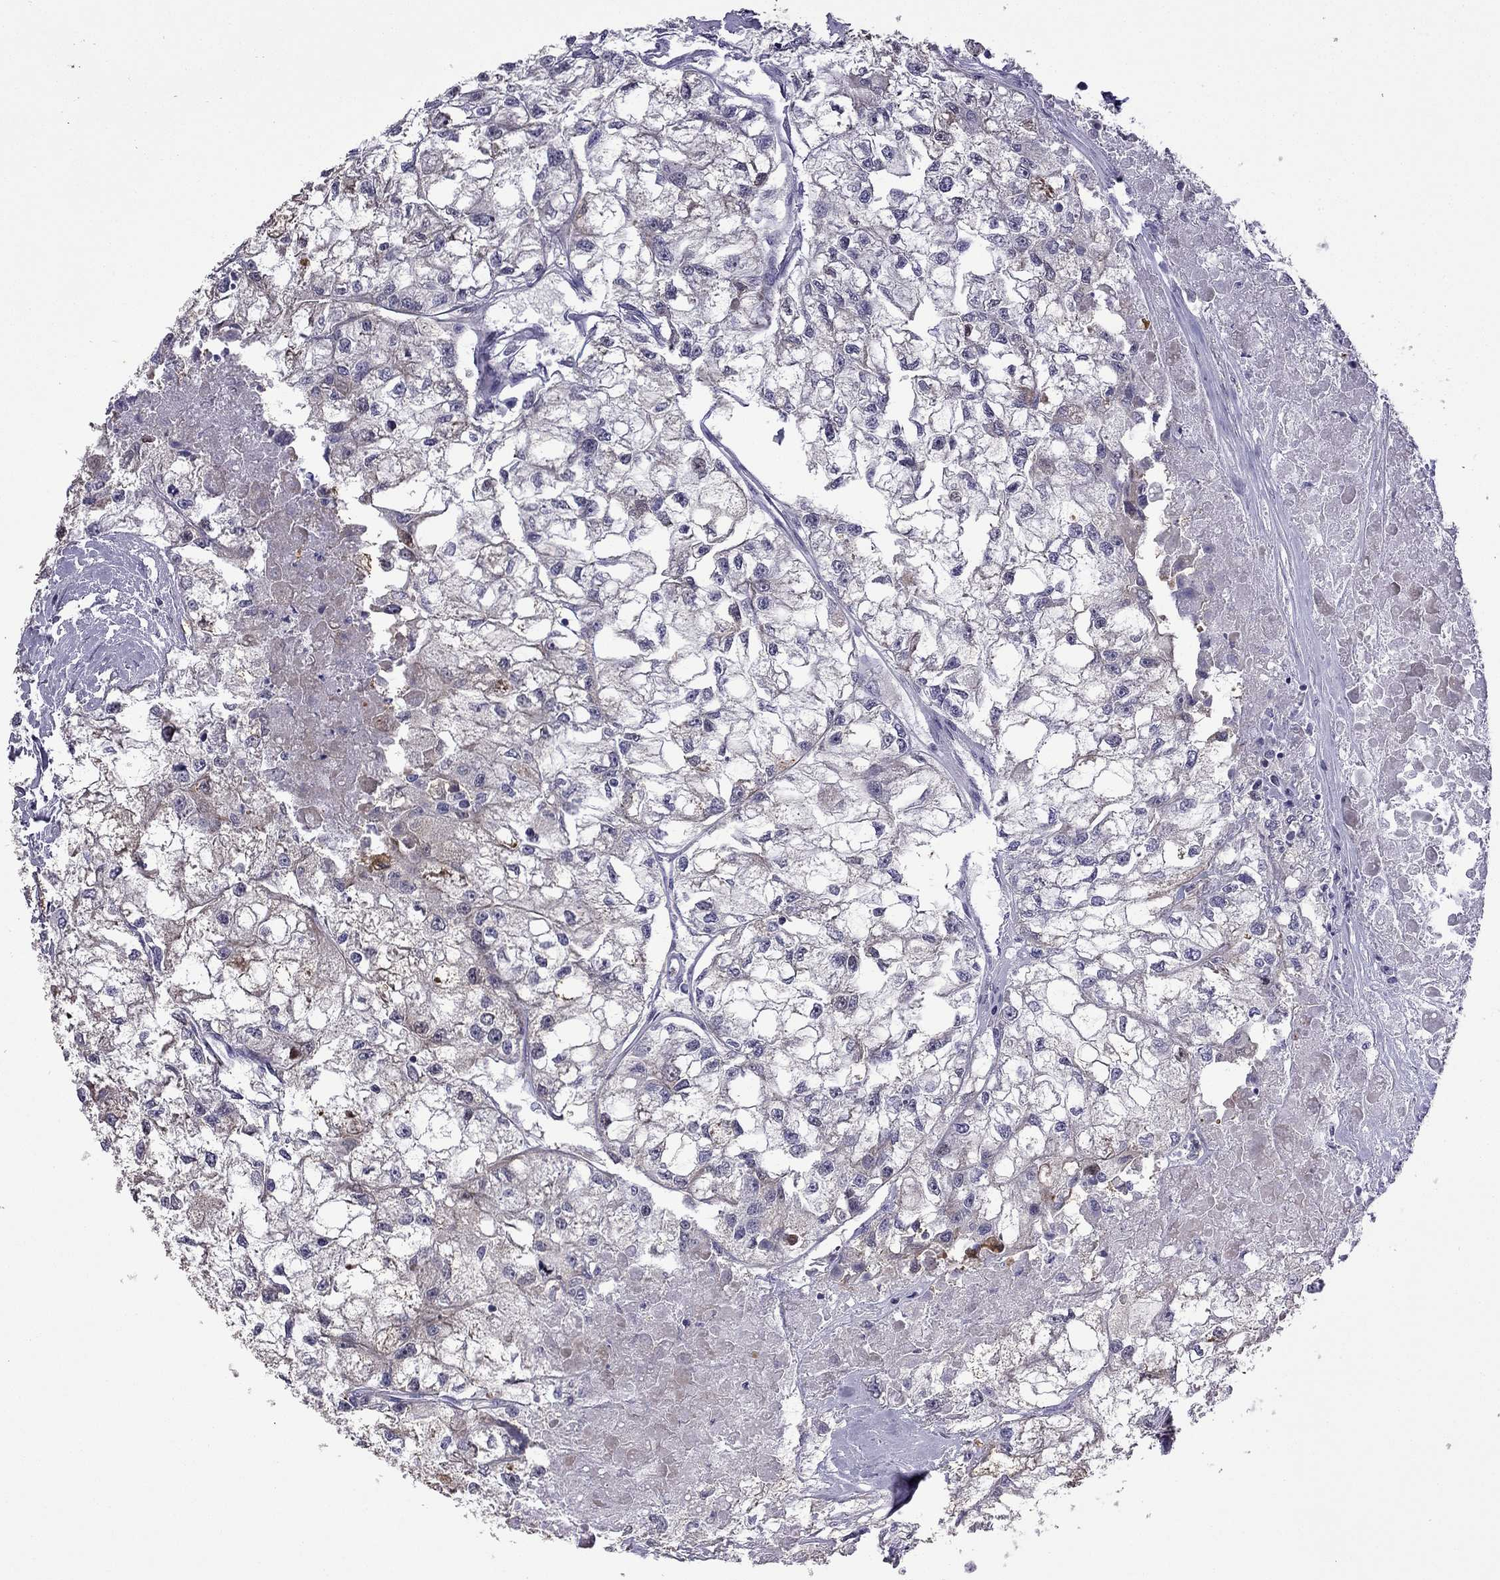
{"staining": {"intensity": "weak", "quantity": "<25%", "location": "cytoplasmic/membranous"}, "tissue": "renal cancer", "cell_type": "Tumor cells", "image_type": "cancer", "snomed": [{"axis": "morphology", "description": "Adenocarcinoma, NOS"}, {"axis": "topography", "description": "Kidney"}], "caption": "A high-resolution image shows immunohistochemistry staining of renal adenocarcinoma, which demonstrates no significant expression in tumor cells.", "gene": "CFAP70", "patient": {"sex": "male", "age": 56}}